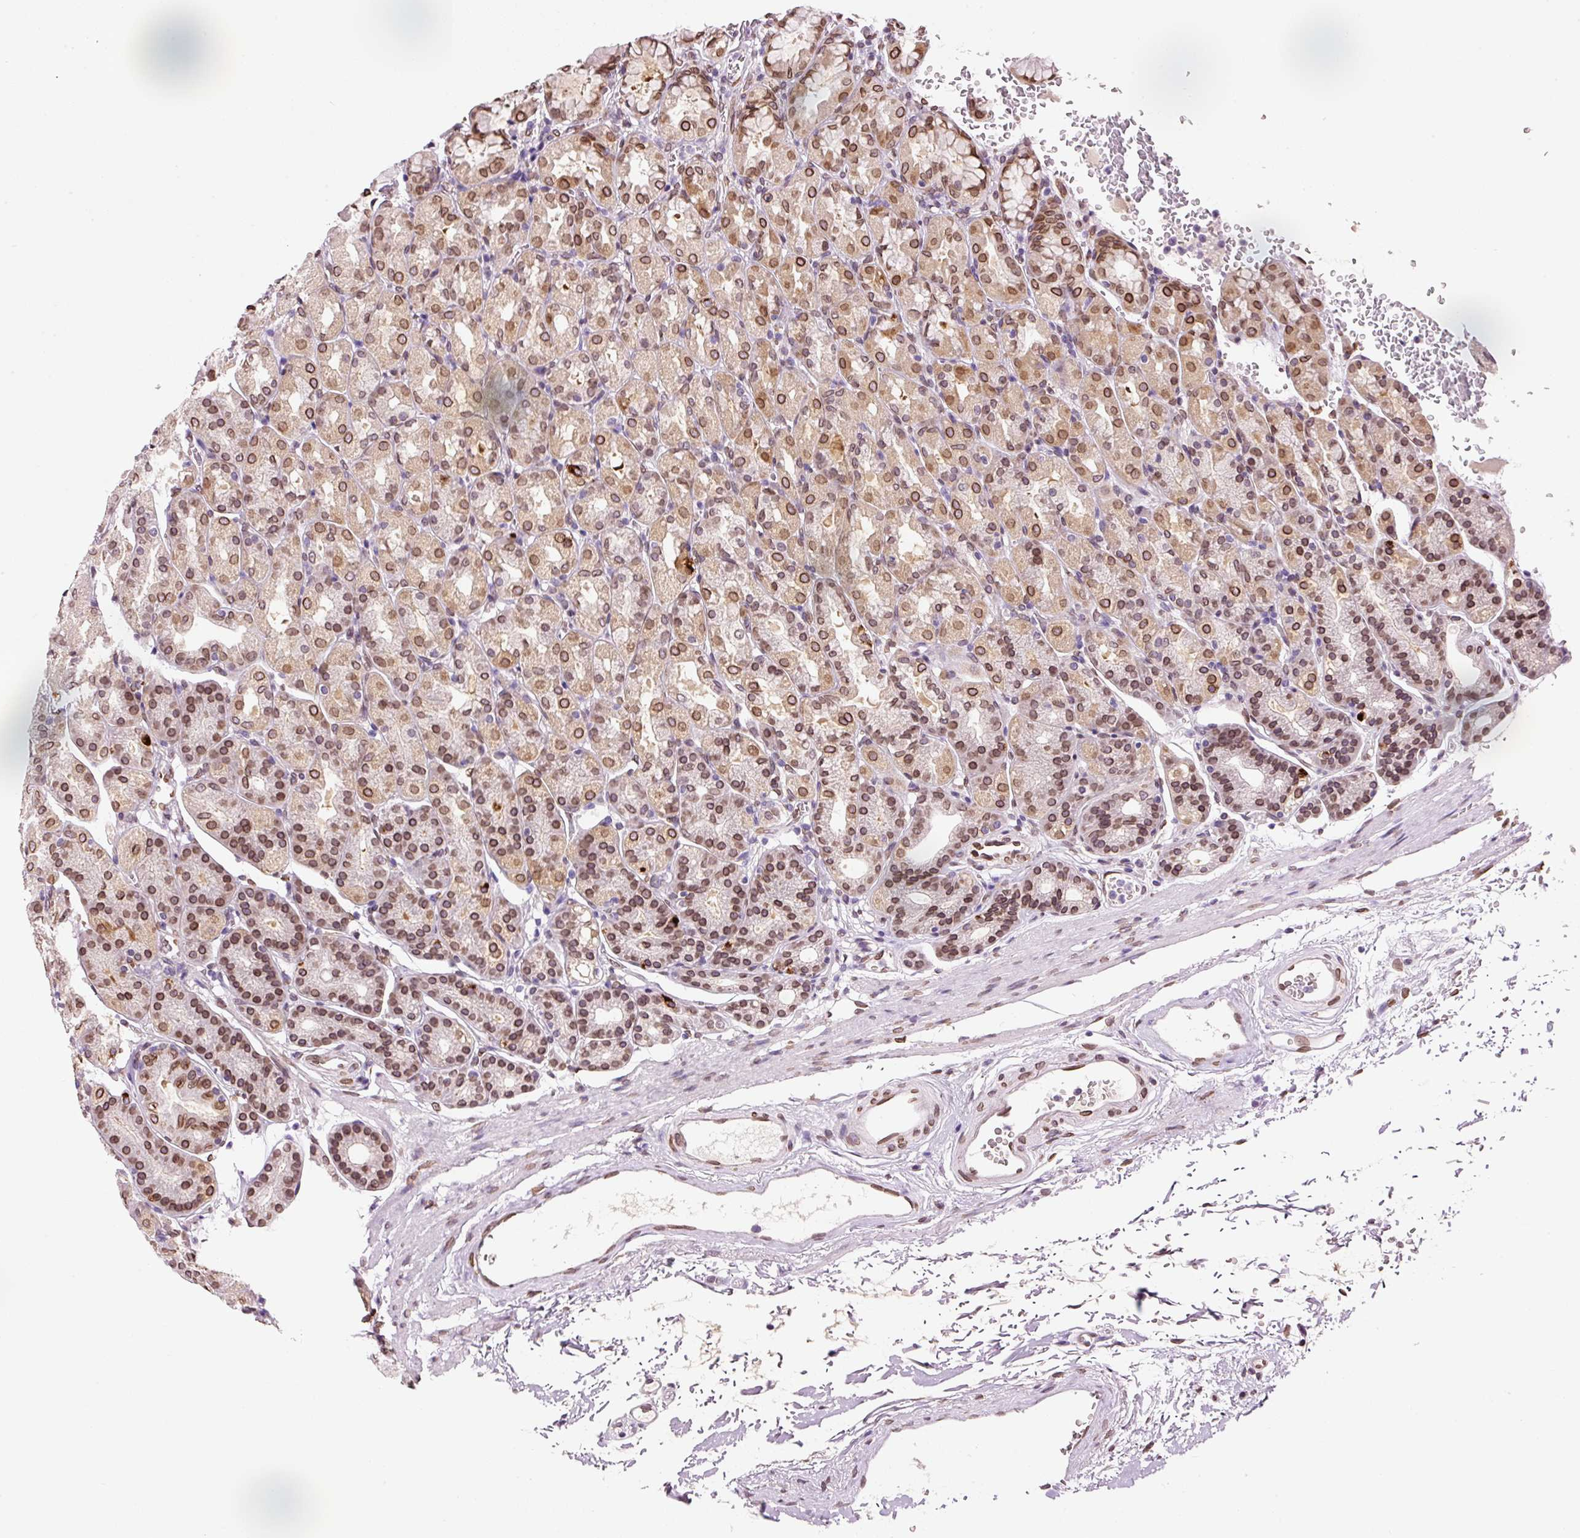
{"staining": {"intensity": "moderate", "quantity": ">75%", "location": "cytoplasmic/membranous,nuclear"}, "tissue": "stomach", "cell_type": "Glandular cells", "image_type": "normal", "snomed": [{"axis": "morphology", "description": "Normal tissue, NOS"}, {"axis": "topography", "description": "Stomach, upper"}], "caption": "Protein expression analysis of benign stomach reveals moderate cytoplasmic/membranous,nuclear expression in about >75% of glandular cells.", "gene": "ZNF224", "patient": {"sex": "female", "age": 81}}